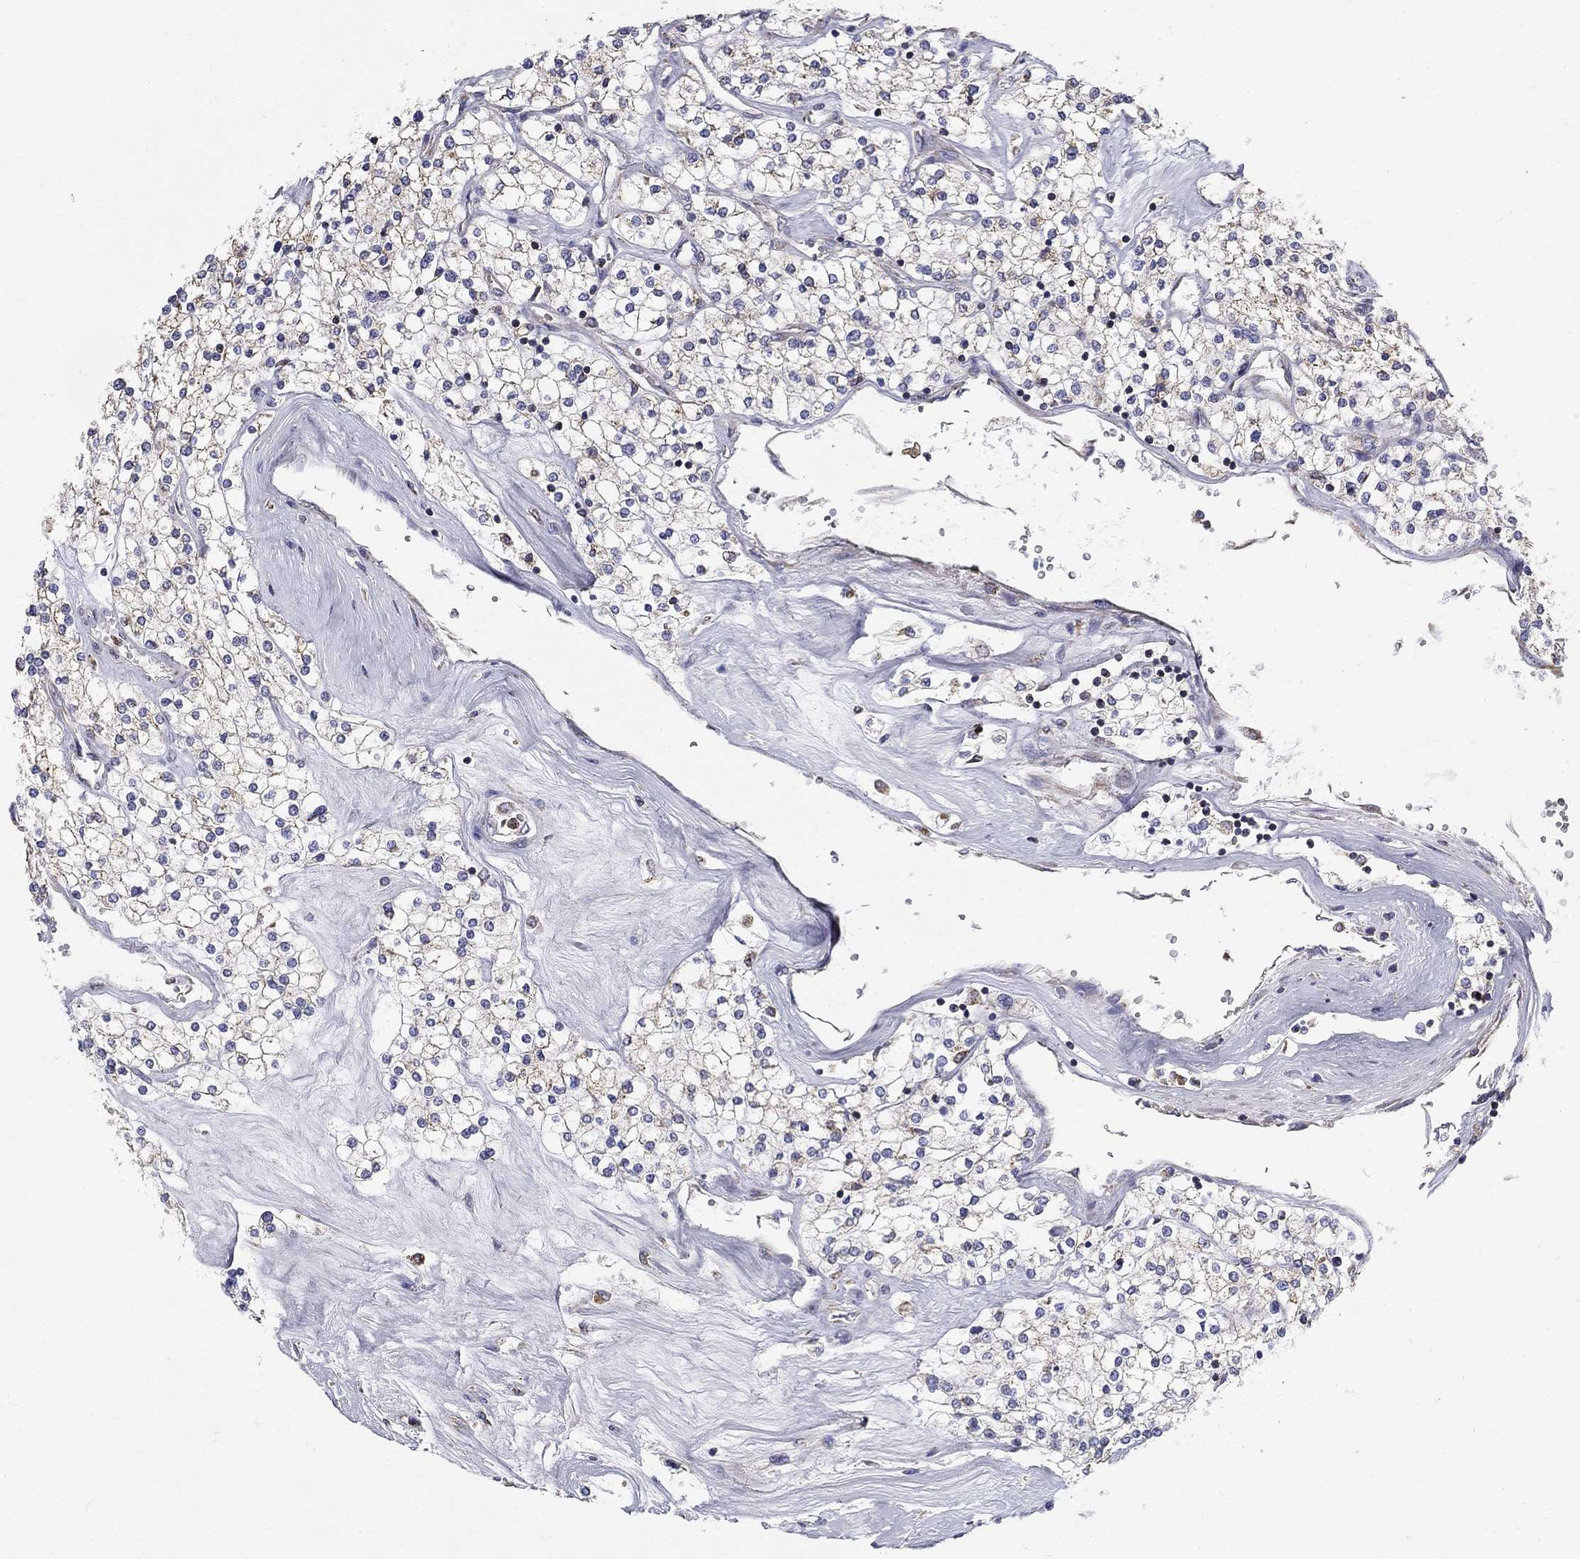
{"staining": {"intensity": "moderate", "quantity": "25%-75%", "location": "cytoplasmic/membranous"}, "tissue": "renal cancer", "cell_type": "Tumor cells", "image_type": "cancer", "snomed": [{"axis": "morphology", "description": "Adenocarcinoma, NOS"}, {"axis": "topography", "description": "Kidney"}], "caption": "Immunohistochemical staining of human adenocarcinoma (renal) displays medium levels of moderate cytoplasmic/membranous protein expression in approximately 25%-75% of tumor cells. The staining was performed using DAB to visualize the protein expression in brown, while the nuclei were stained in blue with hematoxylin (Magnification: 20x).", "gene": "NME5", "patient": {"sex": "male", "age": 80}}